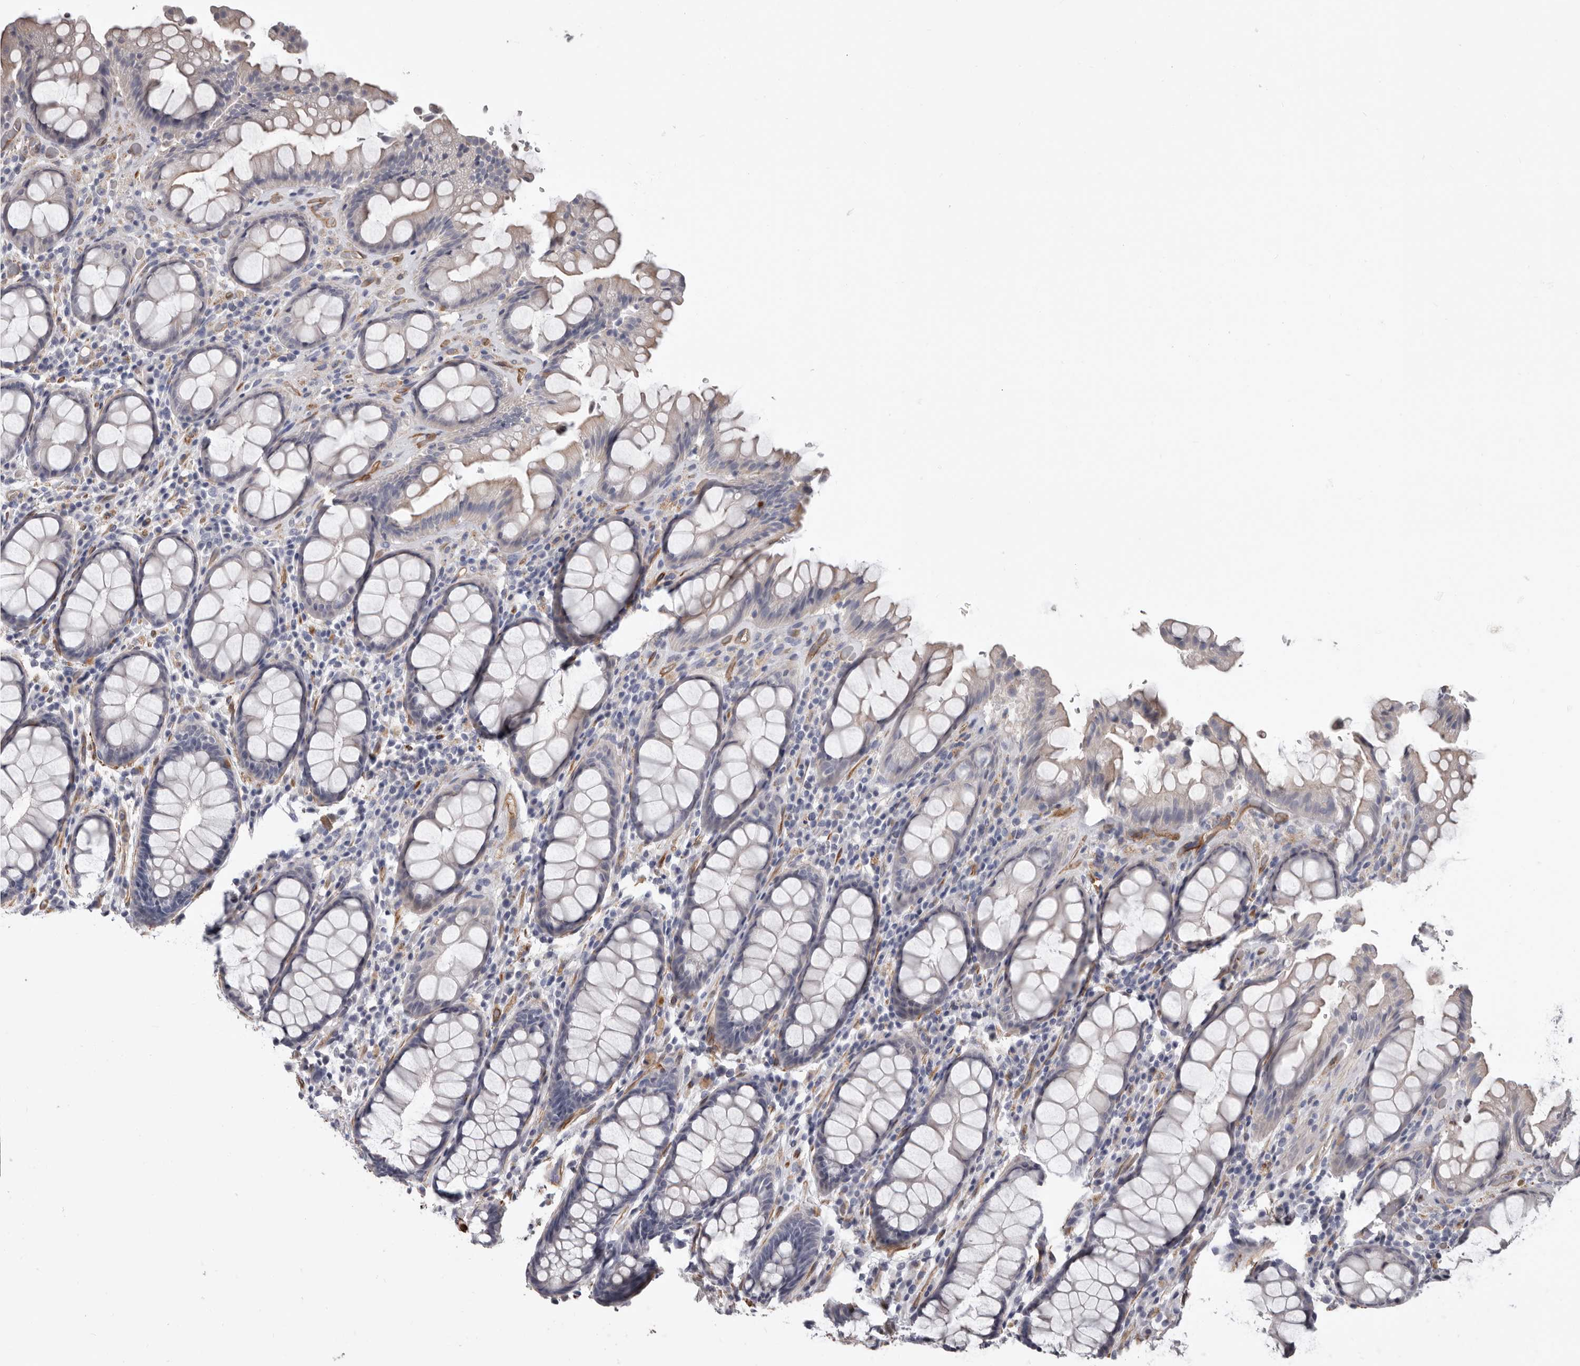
{"staining": {"intensity": "weak", "quantity": "<25%", "location": "cytoplasmic/membranous"}, "tissue": "rectum", "cell_type": "Glandular cells", "image_type": "normal", "snomed": [{"axis": "morphology", "description": "Normal tissue, NOS"}, {"axis": "topography", "description": "Rectum"}], "caption": "The immunohistochemistry micrograph has no significant staining in glandular cells of rectum.", "gene": "ADGRL4", "patient": {"sex": "male", "age": 64}}